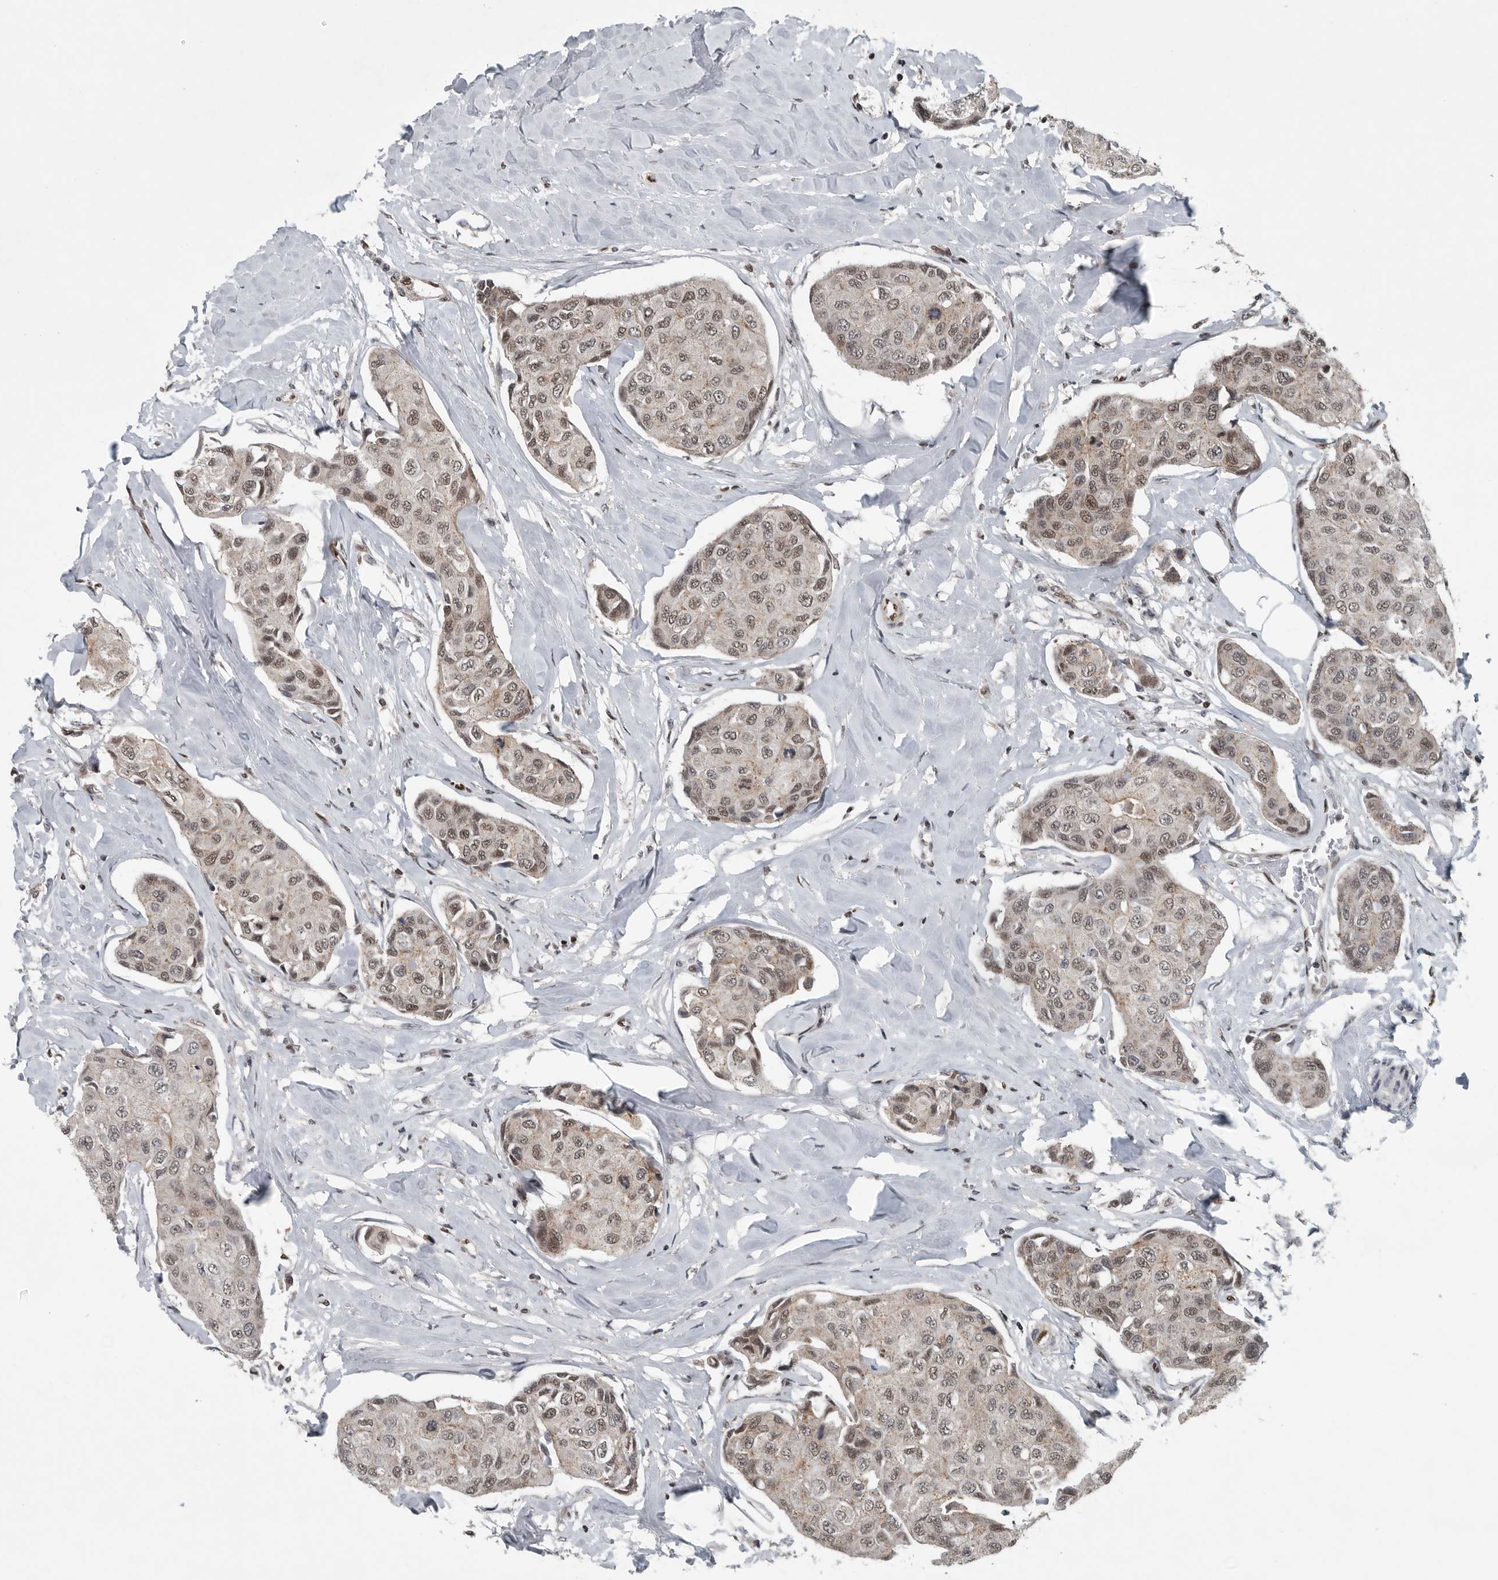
{"staining": {"intensity": "weak", "quantity": ">75%", "location": "nuclear"}, "tissue": "breast cancer", "cell_type": "Tumor cells", "image_type": "cancer", "snomed": [{"axis": "morphology", "description": "Duct carcinoma"}, {"axis": "topography", "description": "Breast"}], "caption": "The histopathology image demonstrates staining of breast cancer (infiltrating ductal carcinoma), revealing weak nuclear protein positivity (brown color) within tumor cells.", "gene": "SENP7", "patient": {"sex": "female", "age": 80}}